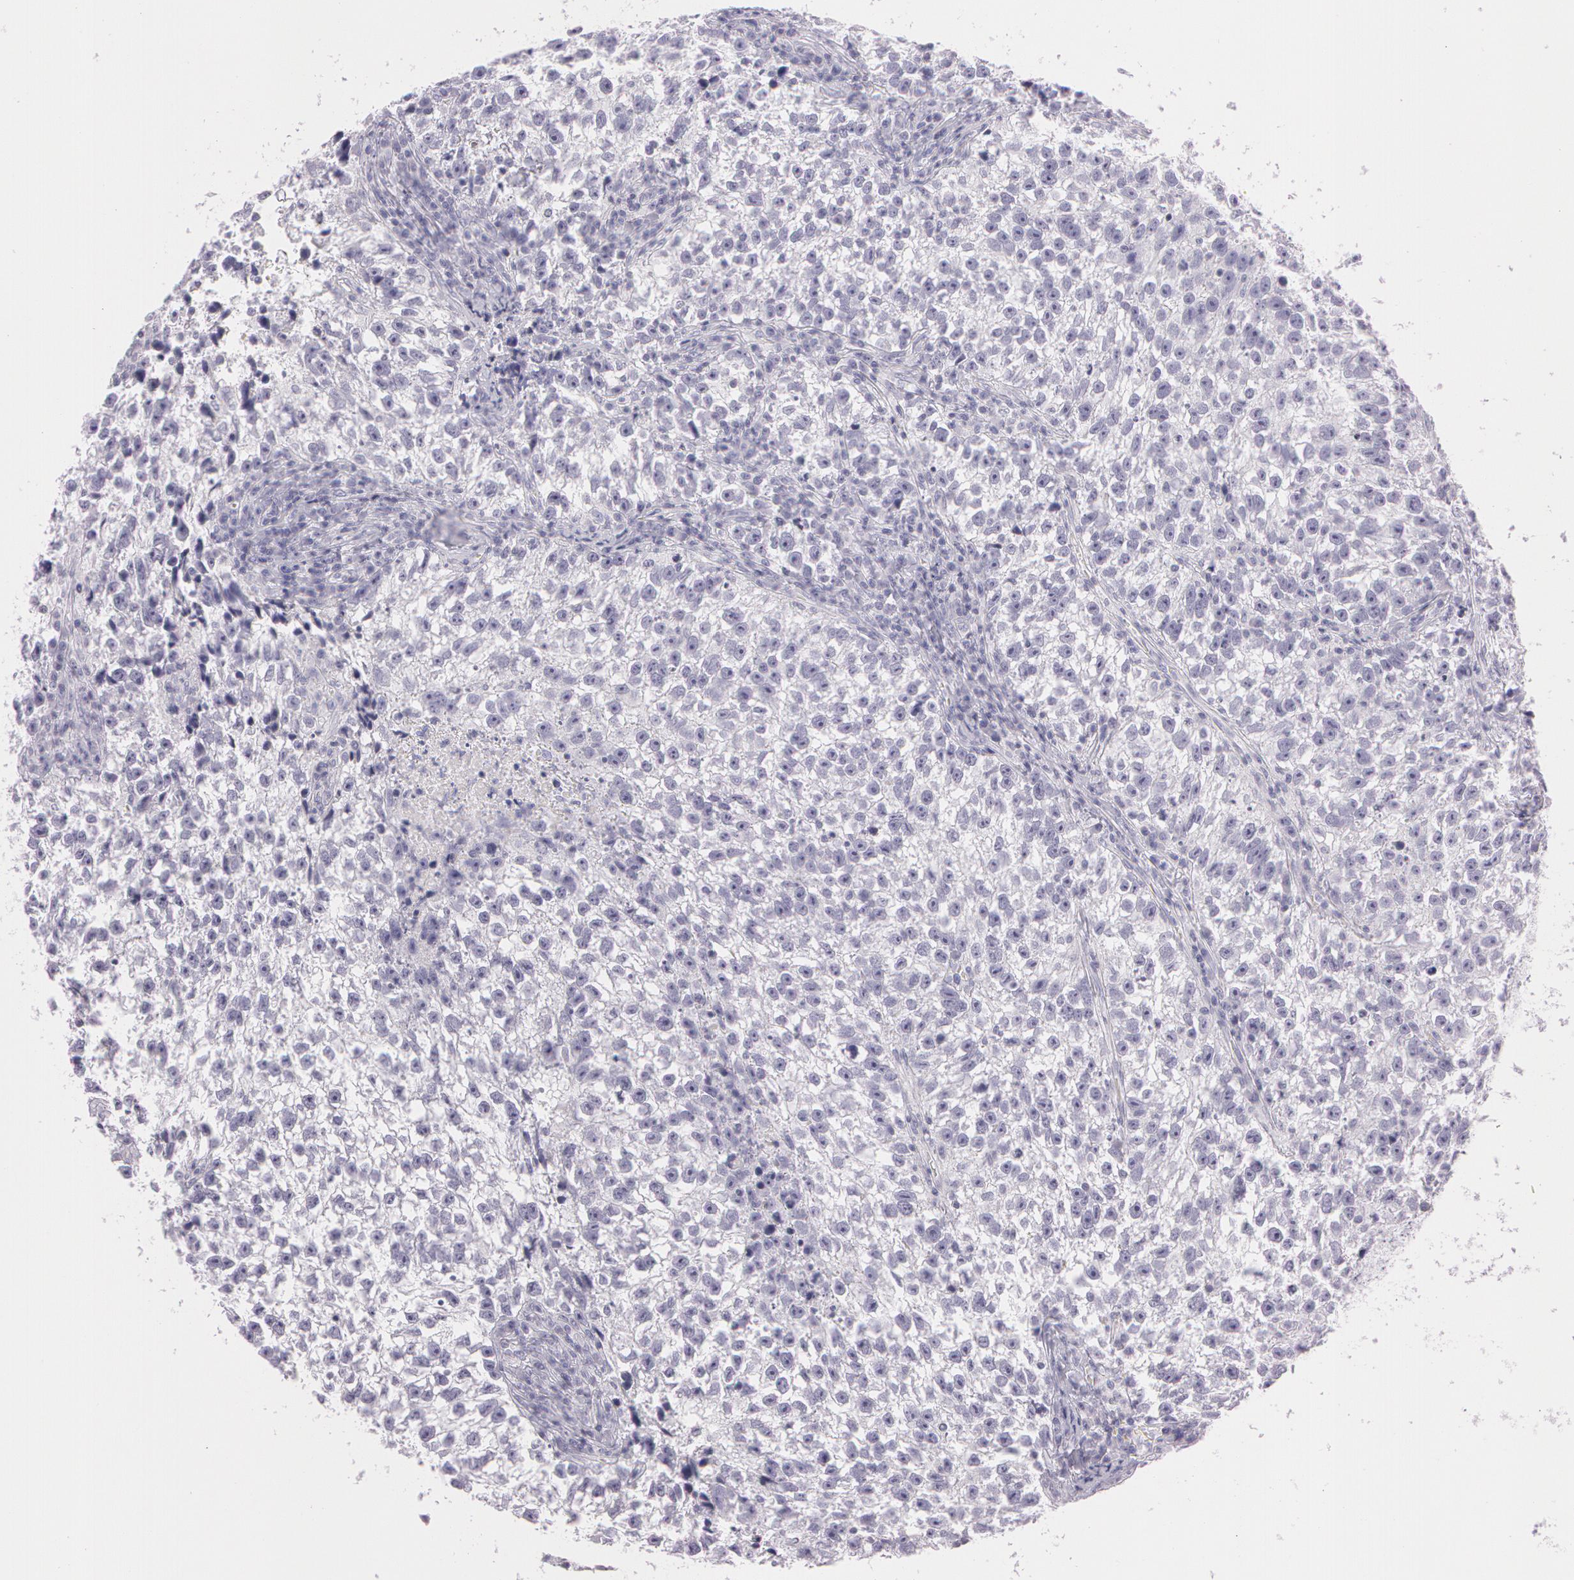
{"staining": {"intensity": "negative", "quantity": "none", "location": "none"}, "tissue": "testis cancer", "cell_type": "Tumor cells", "image_type": "cancer", "snomed": [{"axis": "morphology", "description": "Seminoma, NOS"}, {"axis": "topography", "description": "Testis"}], "caption": "Testis seminoma was stained to show a protein in brown. There is no significant staining in tumor cells. (Brightfield microscopy of DAB (3,3'-diaminobenzidine) immunohistochemistry at high magnification).", "gene": "OTC", "patient": {"sex": "male", "age": 38}}